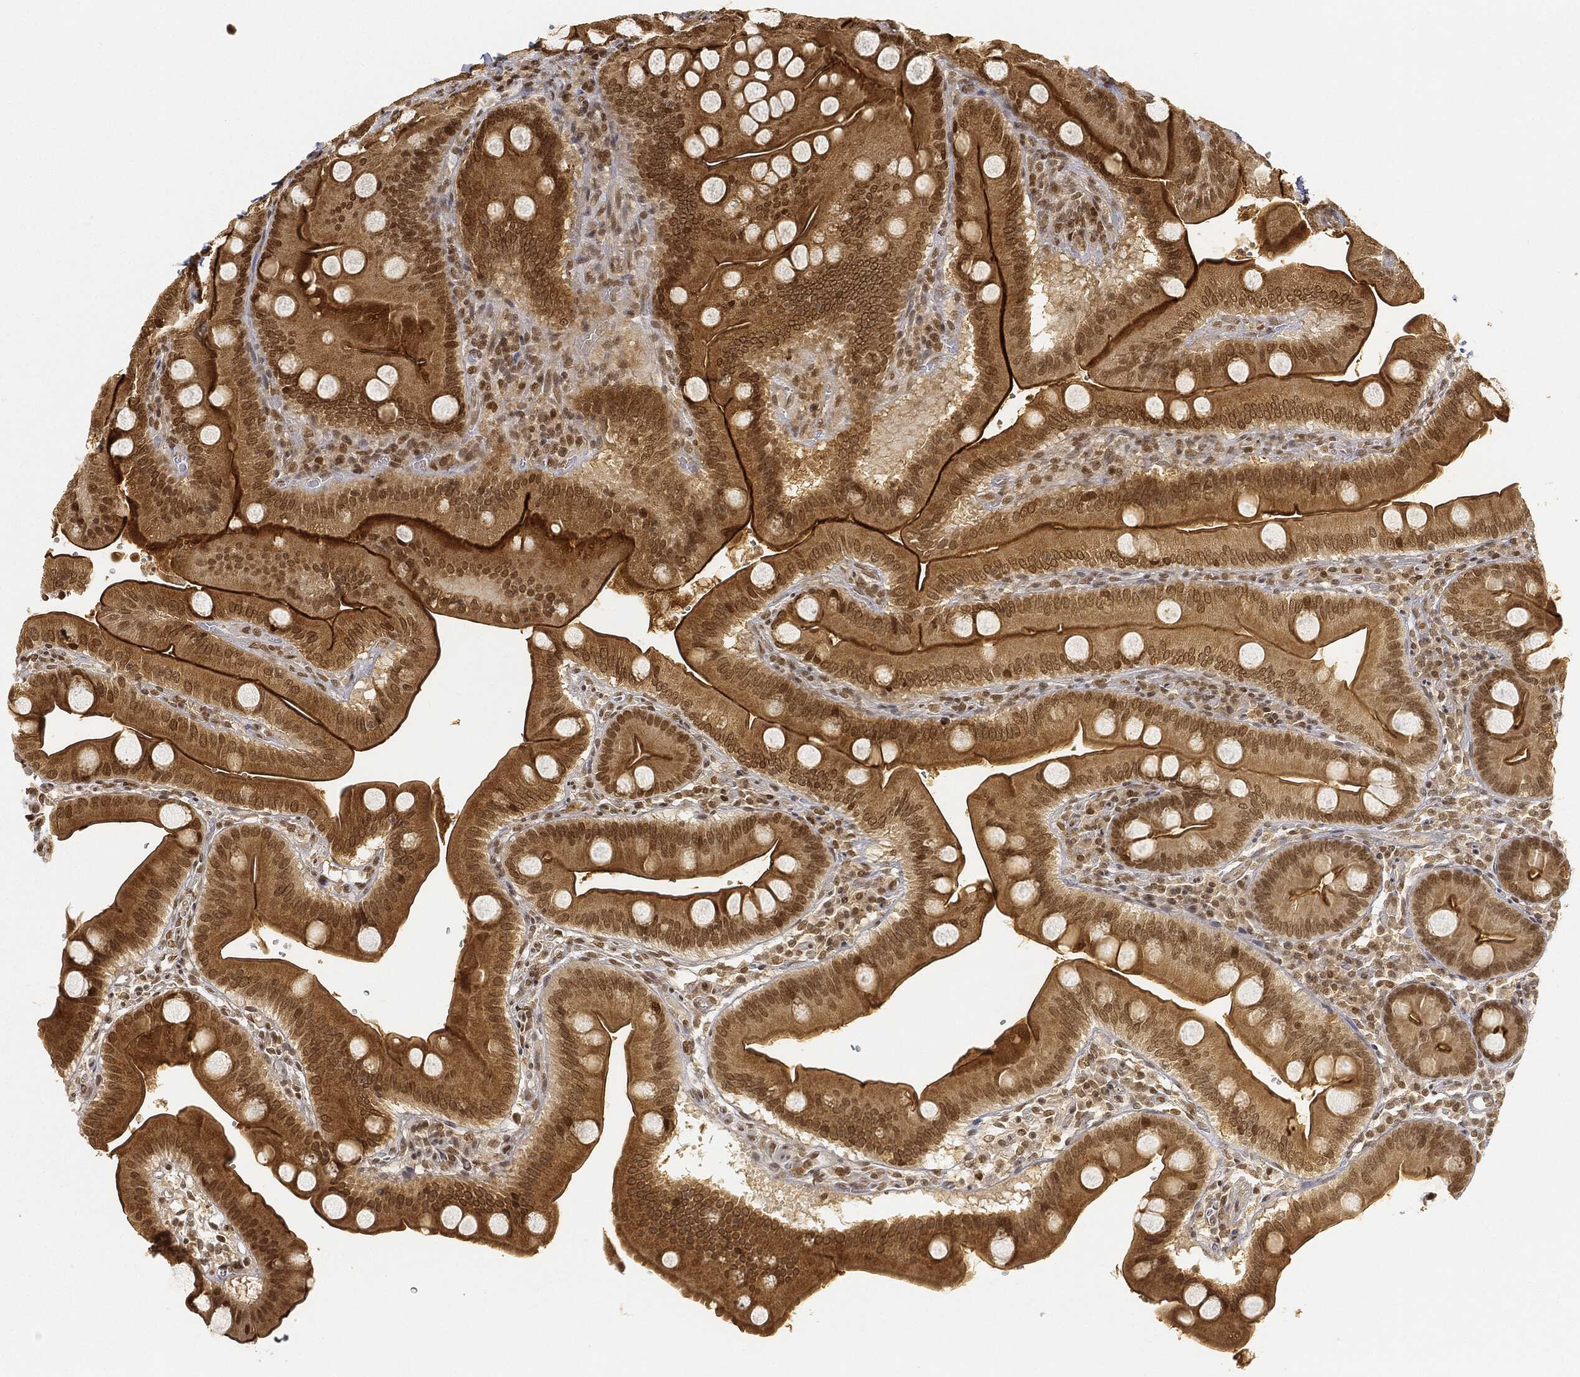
{"staining": {"intensity": "moderate", "quantity": ">75%", "location": "cytoplasmic/membranous,nuclear"}, "tissue": "duodenum", "cell_type": "Glandular cells", "image_type": "normal", "snomed": [{"axis": "morphology", "description": "Normal tissue, NOS"}, {"axis": "topography", "description": "Duodenum"}], "caption": "DAB (3,3'-diaminobenzidine) immunohistochemical staining of benign human duodenum displays moderate cytoplasmic/membranous,nuclear protein positivity in about >75% of glandular cells. Nuclei are stained in blue.", "gene": "CIB1", "patient": {"sex": "male", "age": 59}}